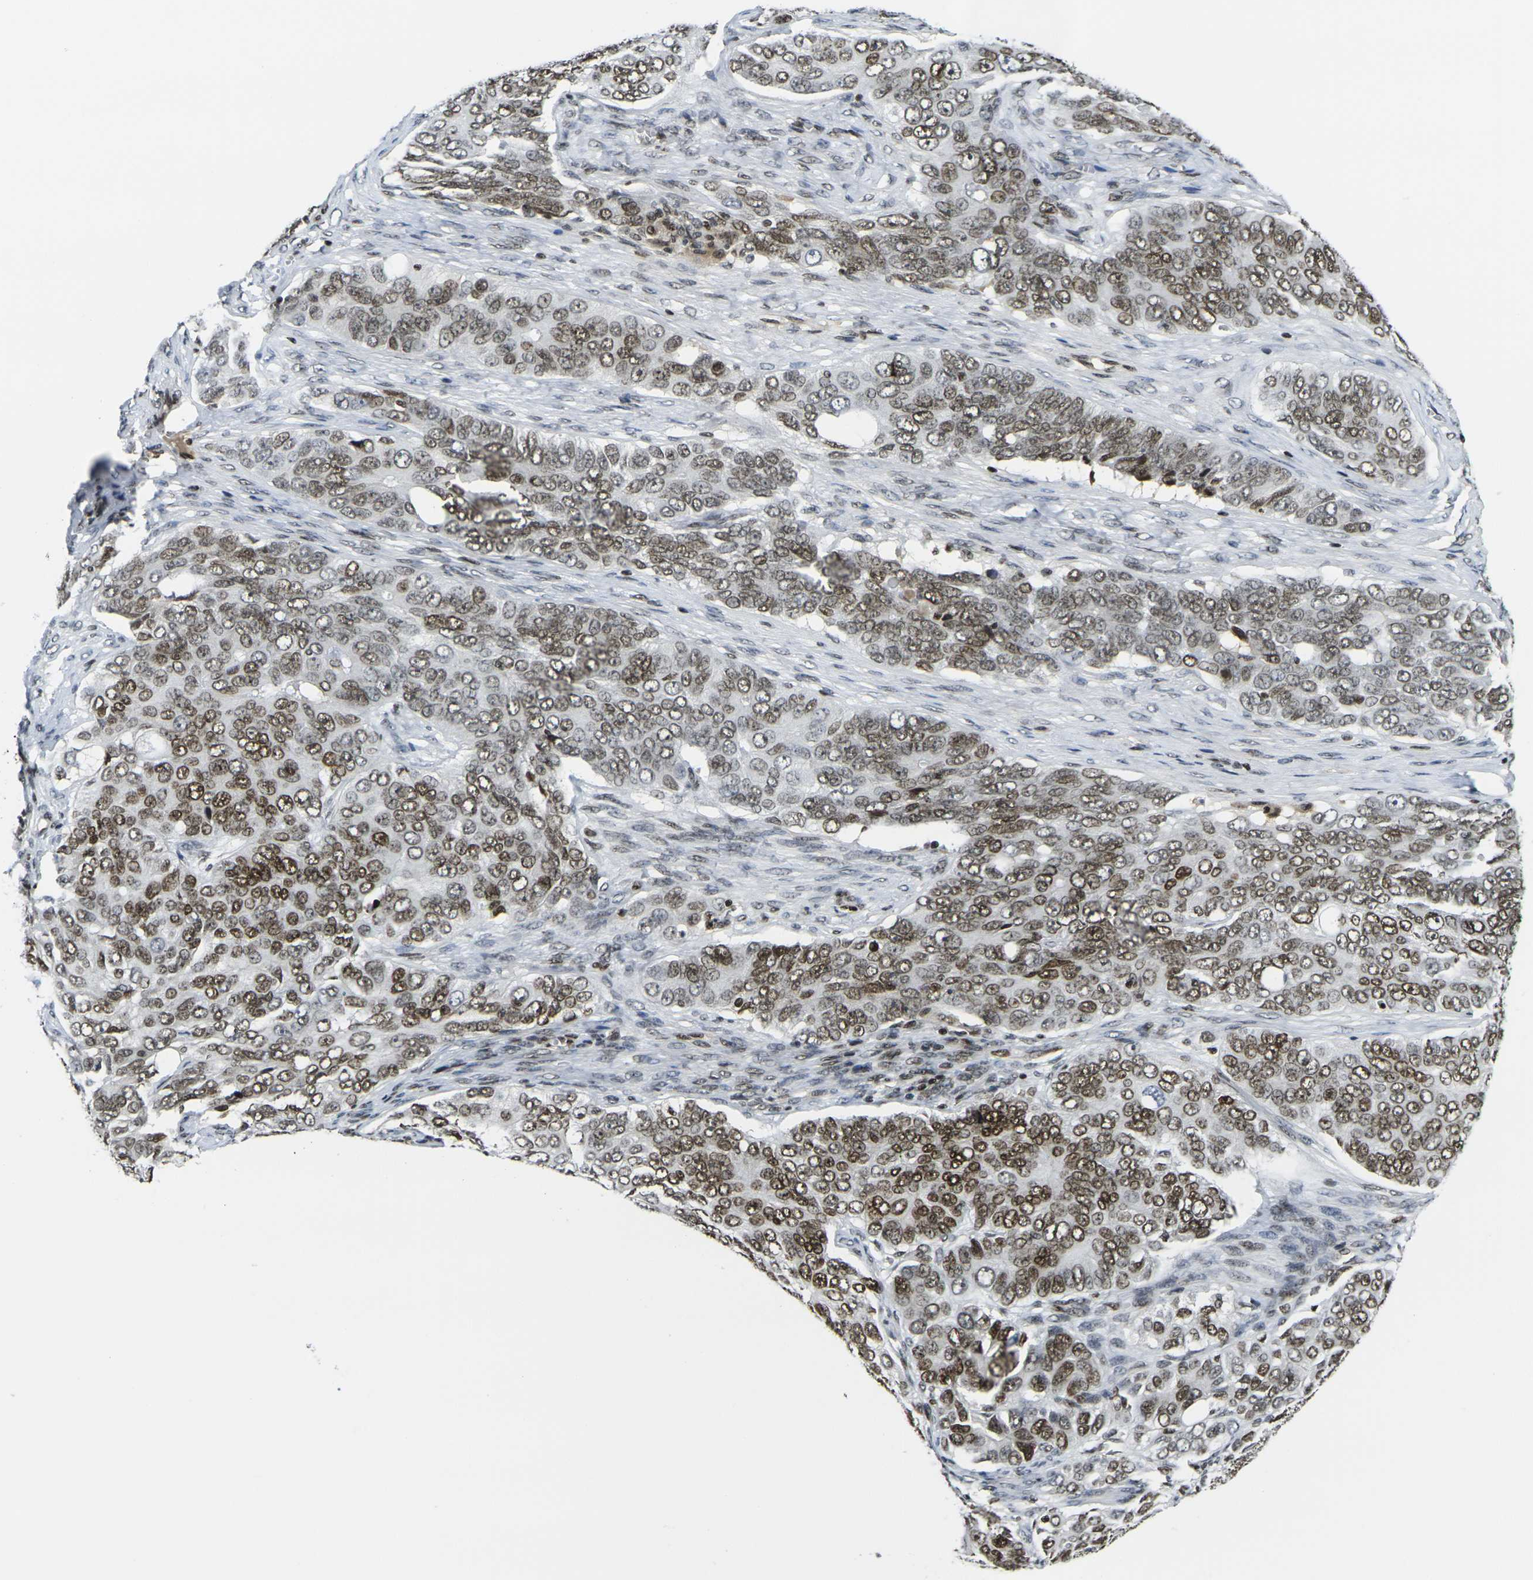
{"staining": {"intensity": "strong", "quantity": ">75%", "location": "nuclear"}, "tissue": "ovarian cancer", "cell_type": "Tumor cells", "image_type": "cancer", "snomed": [{"axis": "morphology", "description": "Carcinoma, endometroid"}, {"axis": "topography", "description": "Ovary"}], "caption": "Ovarian cancer tissue exhibits strong nuclear positivity in approximately >75% of tumor cells, visualized by immunohistochemistry.", "gene": "H1-10", "patient": {"sex": "female", "age": 51}}